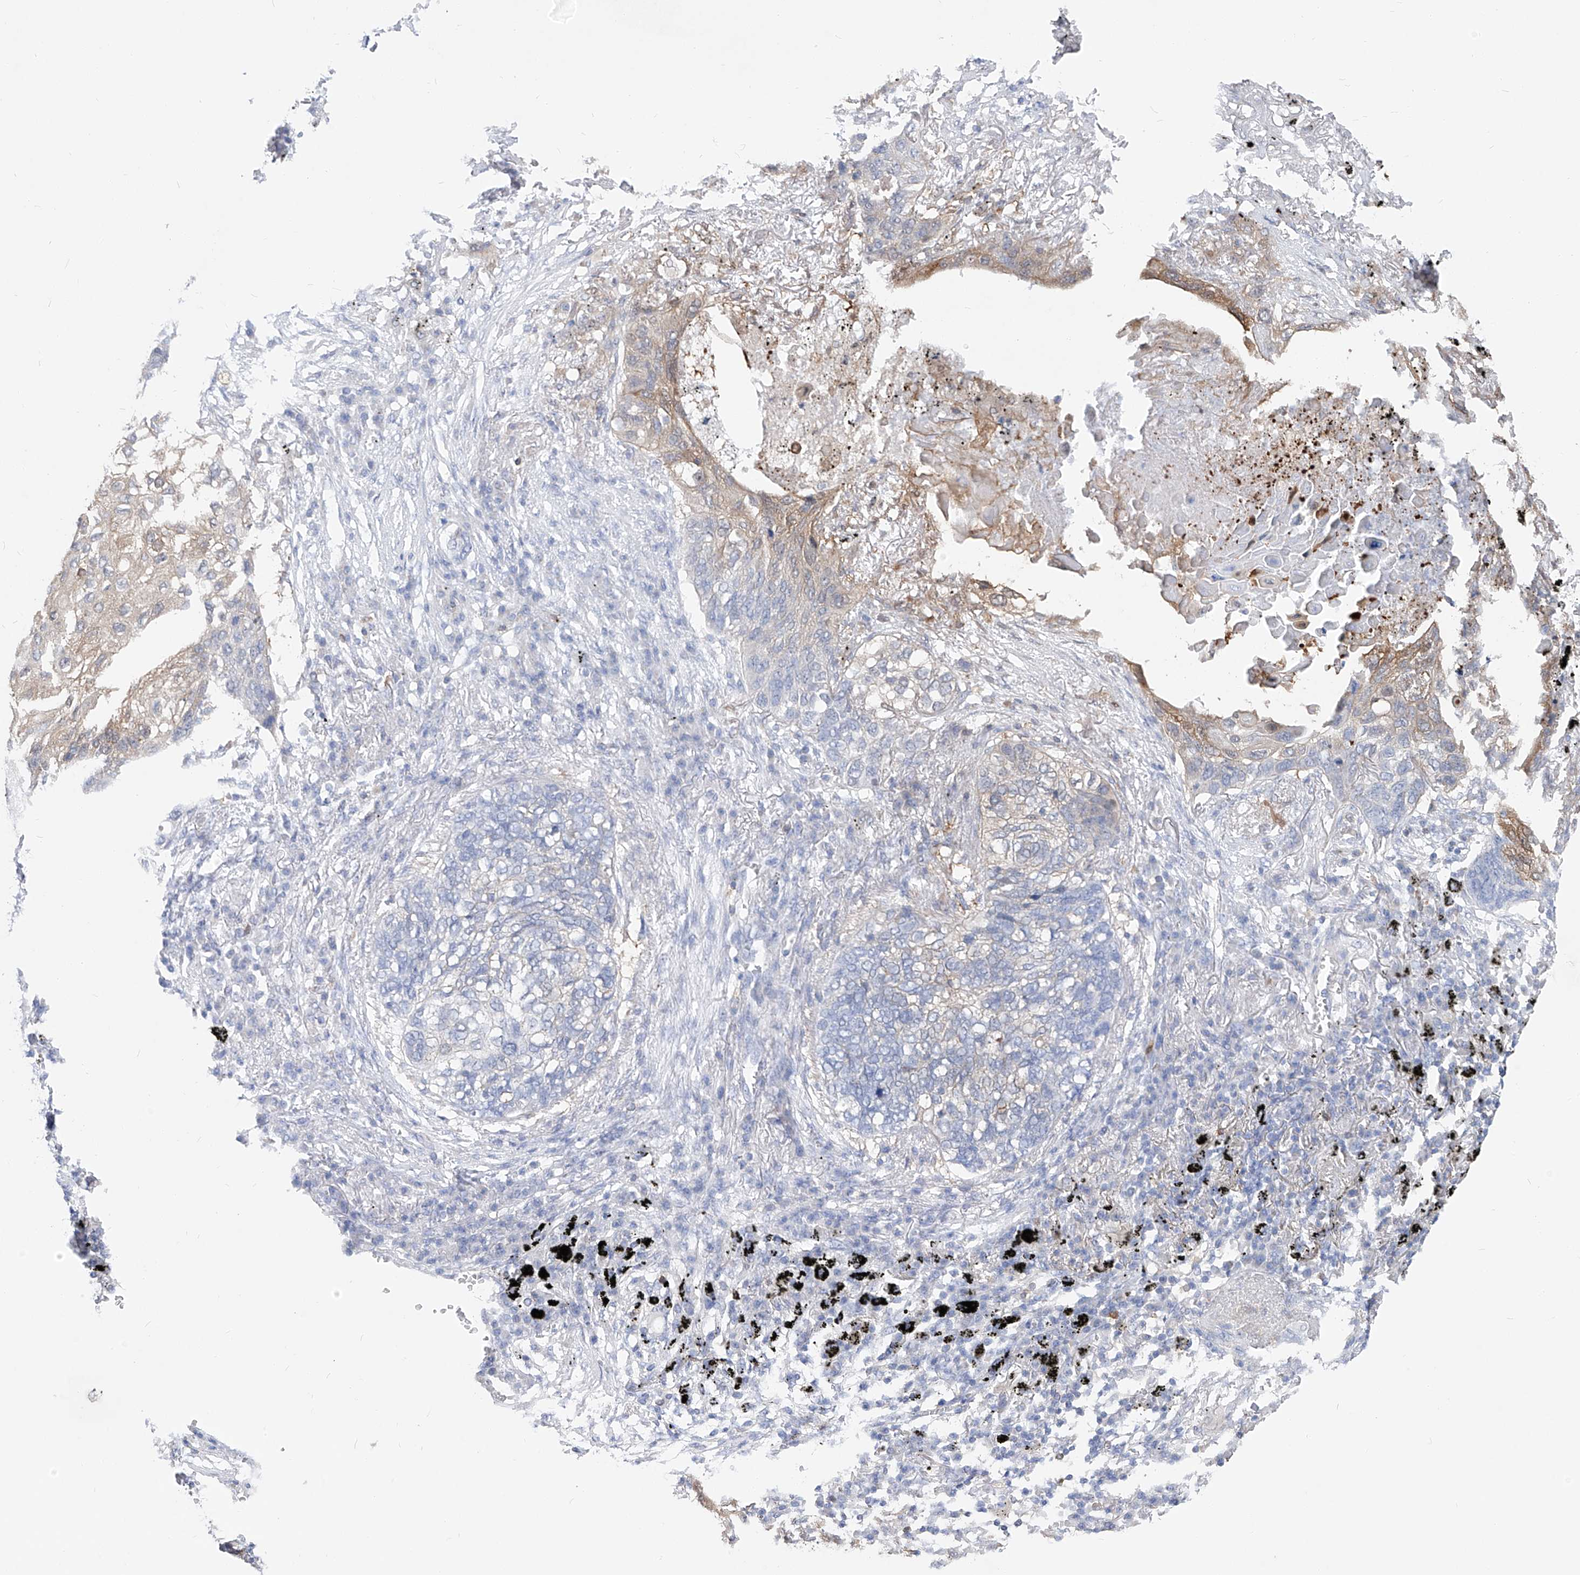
{"staining": {"intensity": "moderate", "quantity": "<25%", "location": "cytoplasmic/membranous"}, "tissue": "lung cancer", "cell_type": "Tumor cells", "image_type": "cancer", "snomed": [{"axis": "morphology", "description": "Squamous cell carcinoma, NOS"}, {"axis": "topography", "description": "Lung"}], "caption": "Human lung cancer (squamous cell carcinoma) stained with a brown dye demonstrates moderate cytoplasmic/membranous positive expression in about <25% of tumor cells.", "gene": "UFL1", "patient": {"sex": "female", "age": 63}}